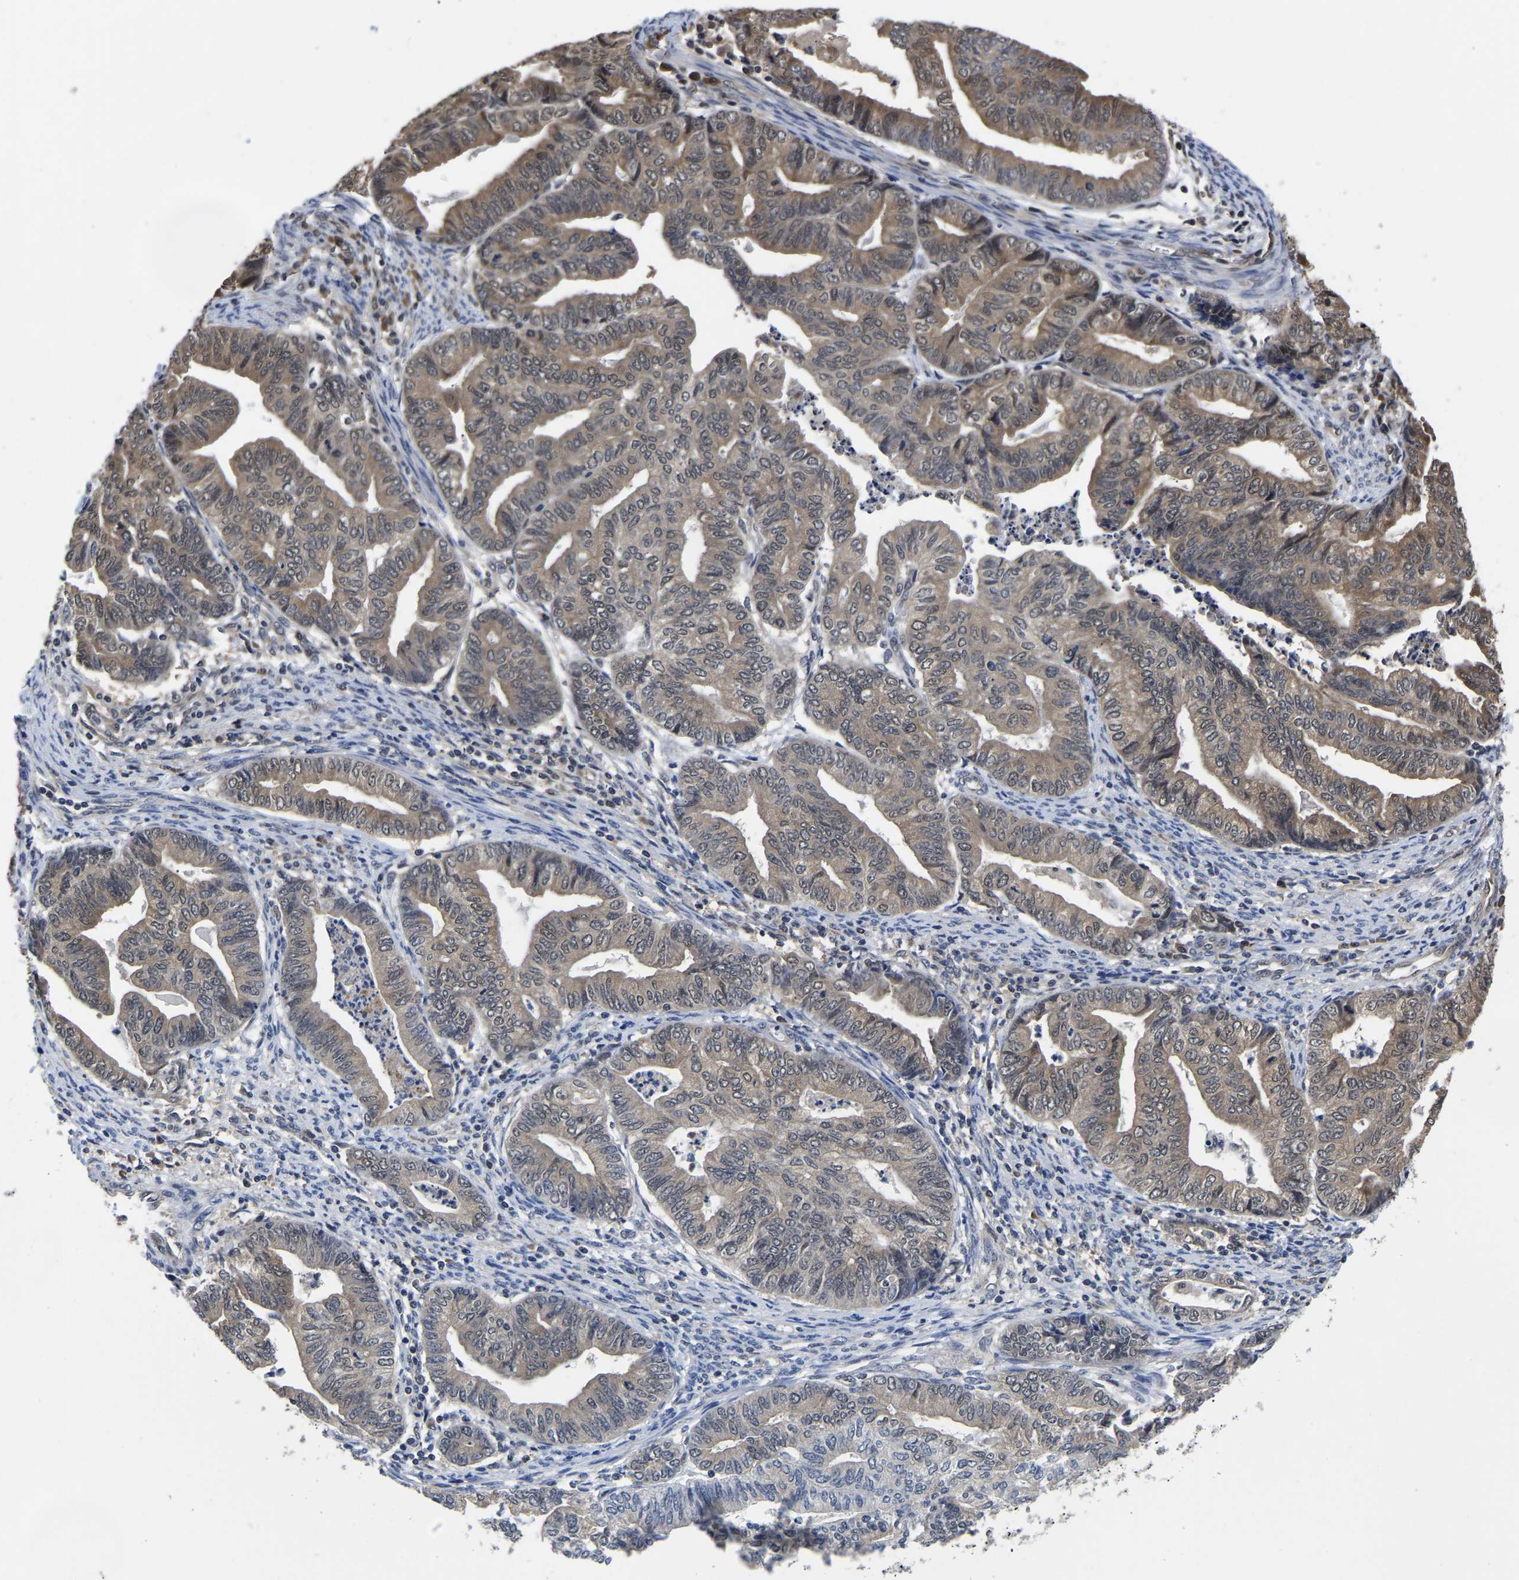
{"staining": {"intensity": "moderate", "quantity": ">75%", "location": "cytoplasmic/membranous,nuclear"}, "tissue": "endometrial cancer", "cell_type": "Tumor cells", "image_type": "cancer", "snomed": [{"axis": "morphology", "description": "Adenocarcinoma, NOS"}, {"axis": "topography", "description": "Endometrium"}], "caption": "Tumor cells reveal medium levels of moderate cytoplasmic/membranous and nuclear staining in about >75% of cells in endometrial cancer. (DAB (3,3'-diaminobenzidine) IHC, brown staining for protein, blue staining for nuclei).", "gene": "MCOLN2", "patient": {"sex": "female", "age": 79}}